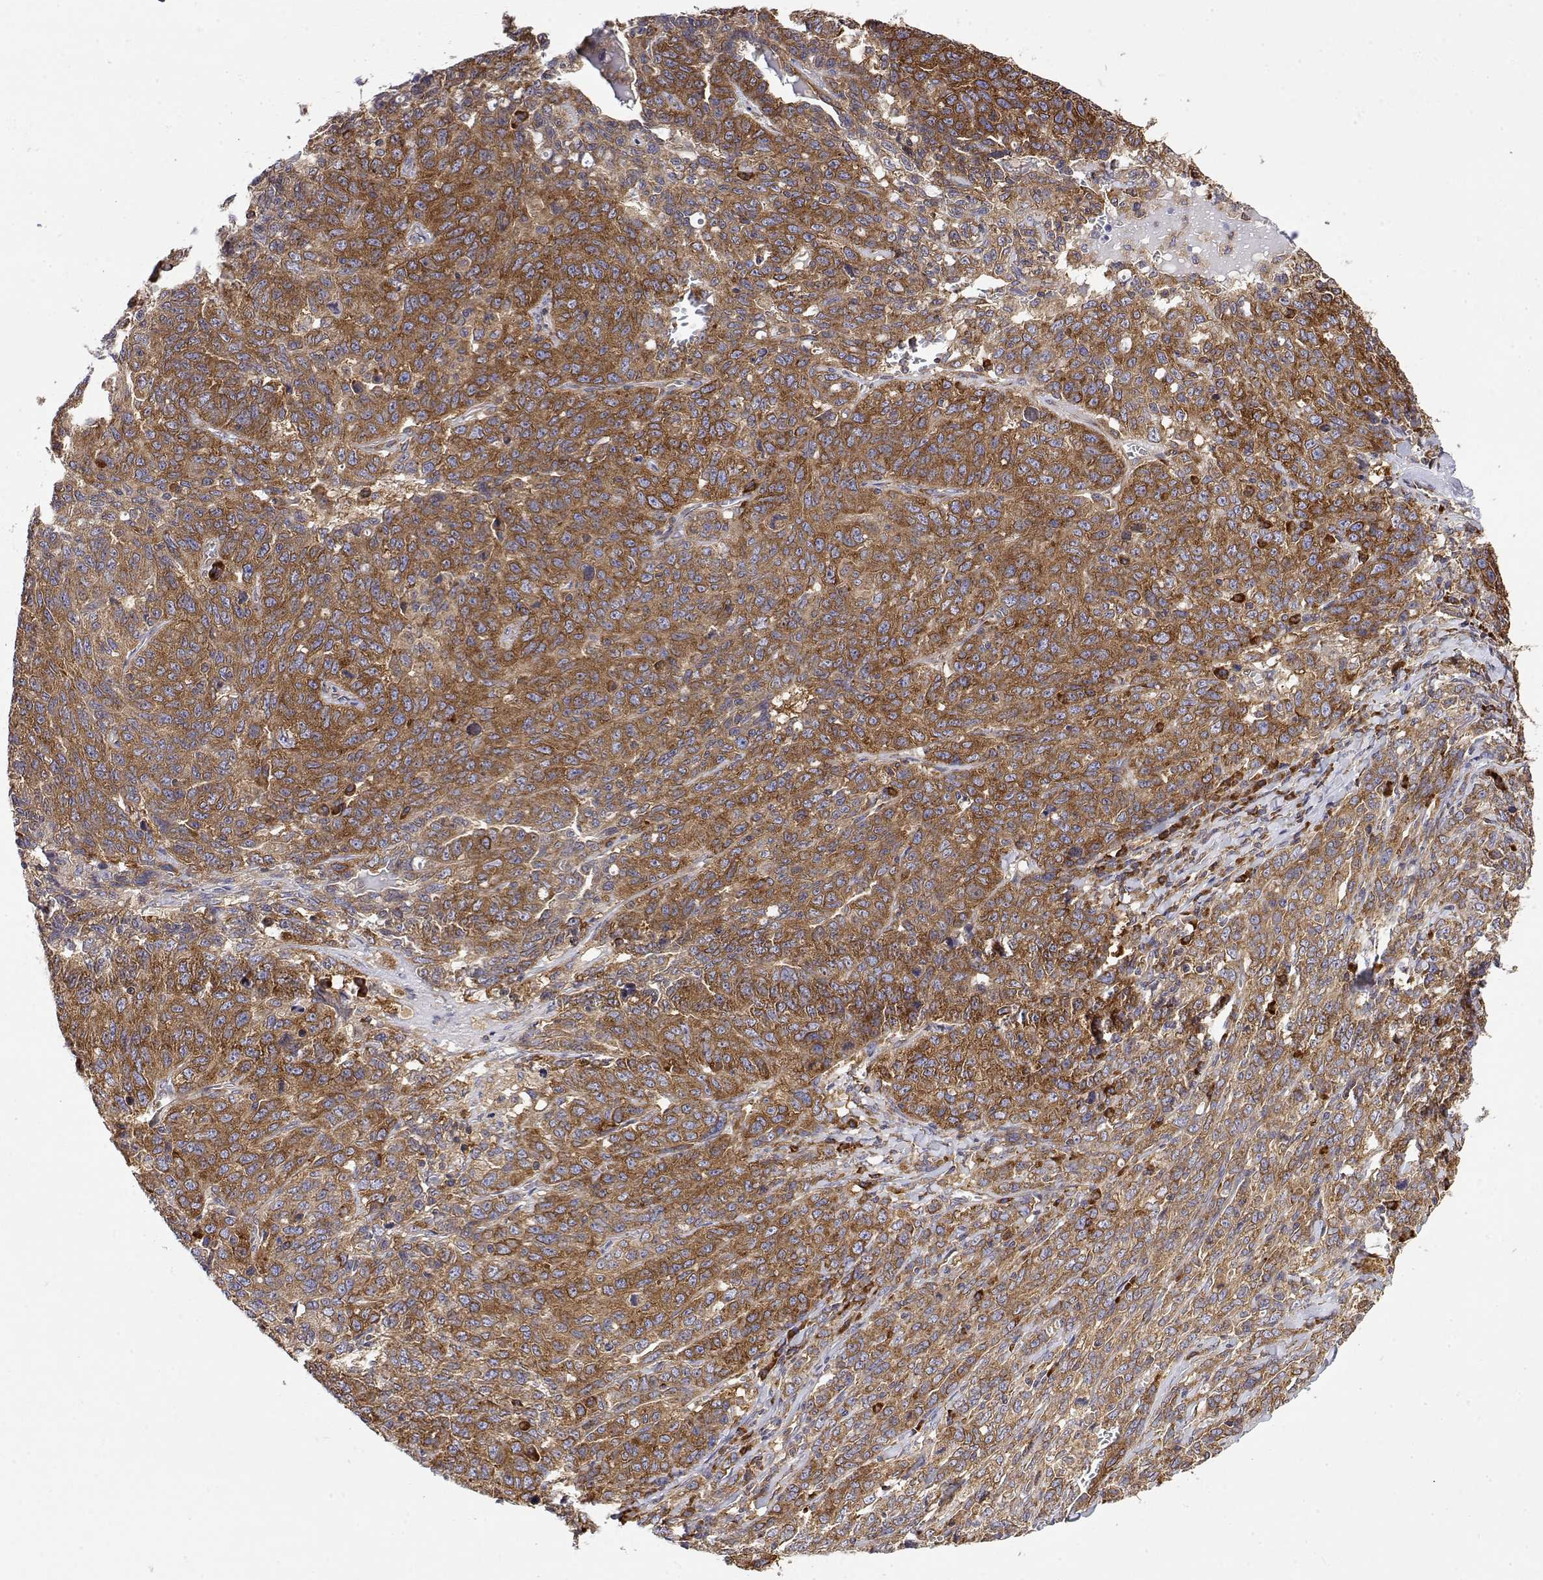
{"staining": {"intensity": "strong", "quantity": ">75%", "location": "cytoplasmic/membranous"}, "tissue": "ovarian cancer", "cell_type": "Tumor cells", "image_type": "cancer", "snomed": [{"axis": "morphology", "description": "Cystadenocarcinoma, serous, NOS"}, {"axis": "topography", "description": "Ovary"}], "caption": "Protein expression analysis of serous cystadenocarcinoma (ovarian) demonstrates strong cytoplasmic/membranous positivity in approximately >75% of tumor cells.", "gene": "EEF1G", "patient": {"sex": "female", "age": 71}}